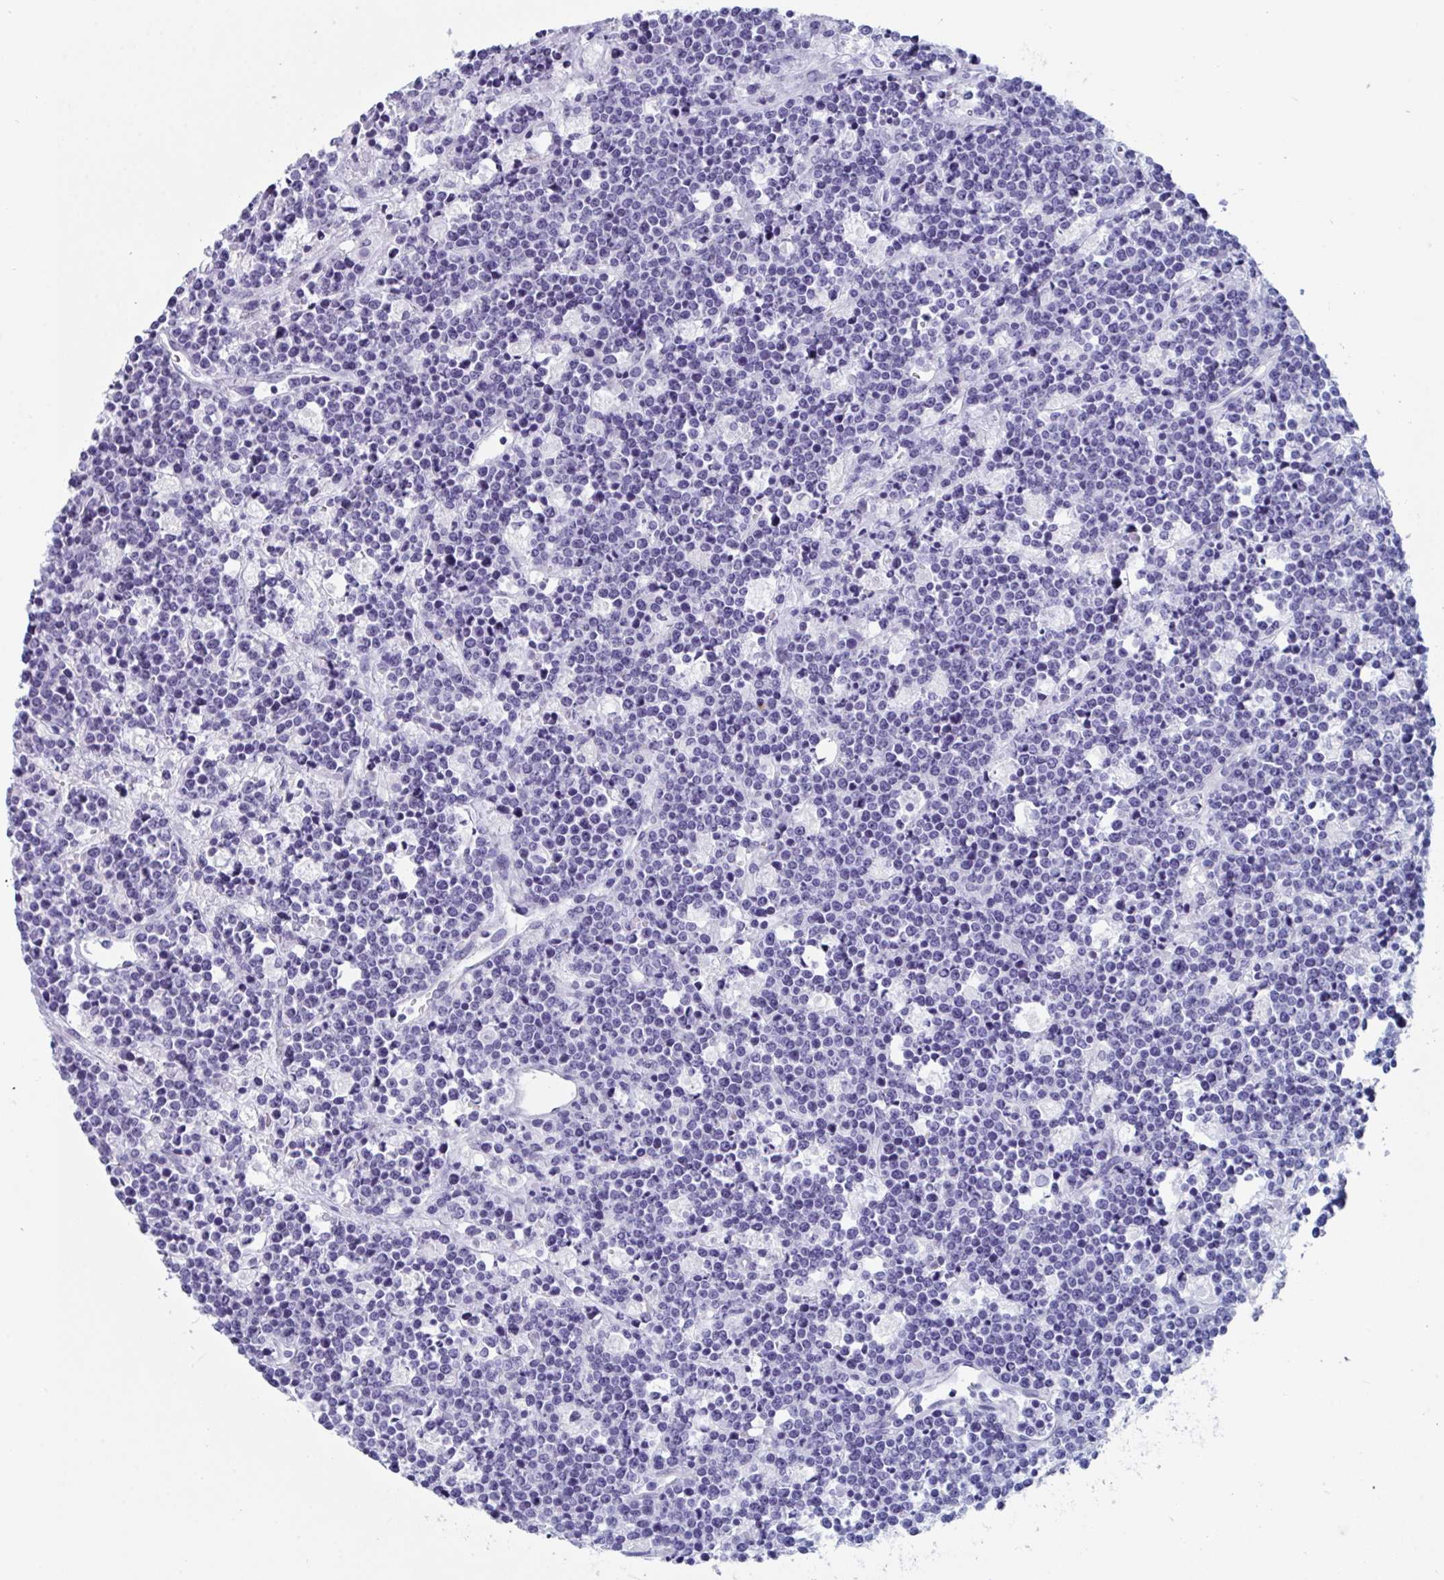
{"staining": {"intensity": "negative", "quantity": "none", "location": "none"}, "tissue": "lymphoma", "cell_type": "Tumor cells", "image_type": "cancer", "snomed": [{"axis": "morphology", "description": "Malignant lymphoma, non-Hodgkin's type, High grade"}, {"axis": "topography", "description": "Ovary"}], "caption": "DAB (3,3'-diaminobenzidine) immunohistochemical staining of lymphoma reveals no significant positivity in tumor cells.", "gene": "ZPBP", "patient": {"sex": "female", "age": 56}}